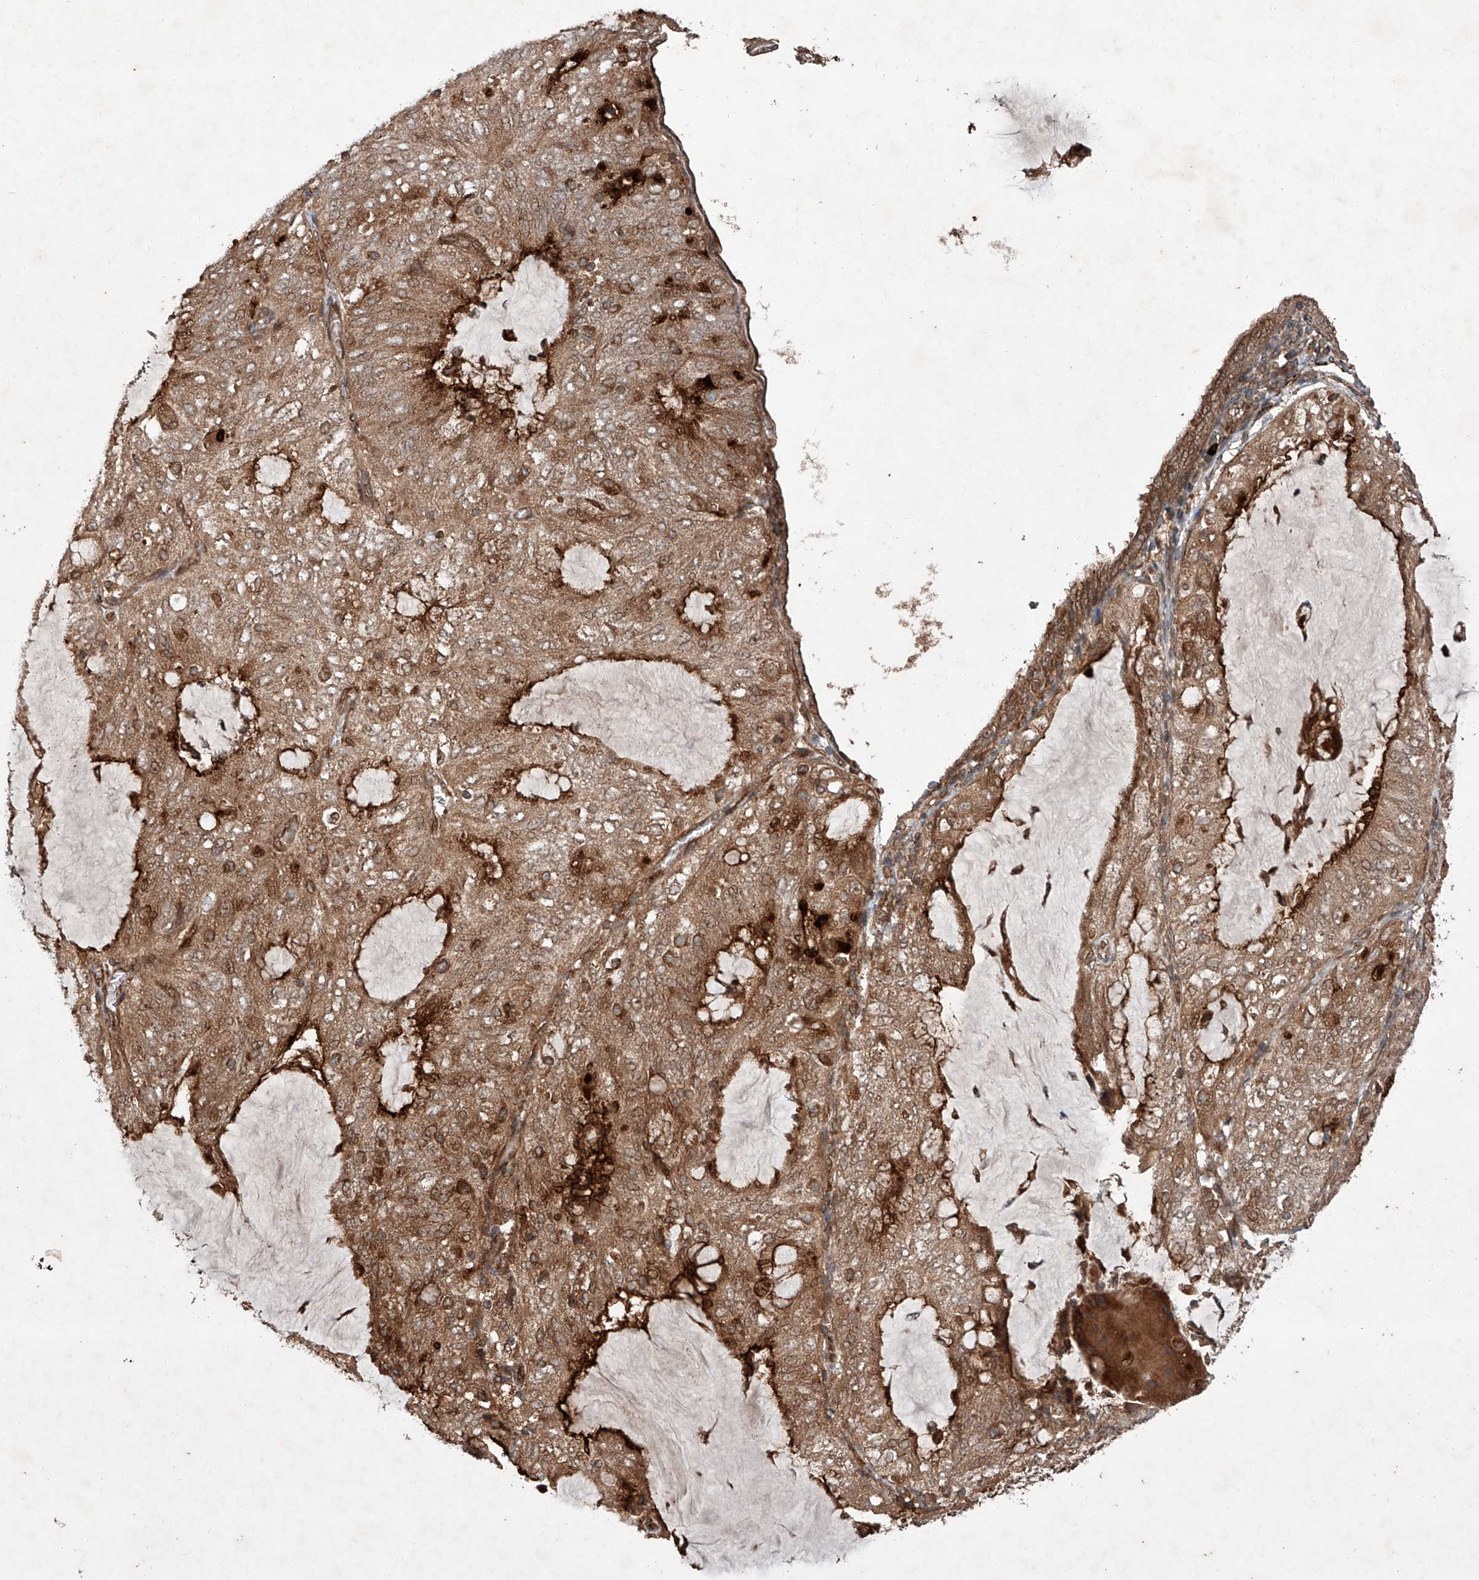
{"staining": {"intensity": "strong", "quantity": ">75%", "location": "cytoplasmic/membranous"}, "tissue": "endometrial cancer", "cell_type": "Tumor cells", "image_type": "cancer", "snomed": [{"axis": "morphology", "description": "Adenocarcinoma, NOS"}, {"axis": "topography", "description": "Endometrium"}], "caption": "About >75% of tumor cells in adenocarcinoma (endometrial) exhibit strong cytoplasmic/membranous protein expression as visualized by brown immunohistochemical staining.", "gene": "ZFP28", "patient": {"sex": "female", "age": 81}}